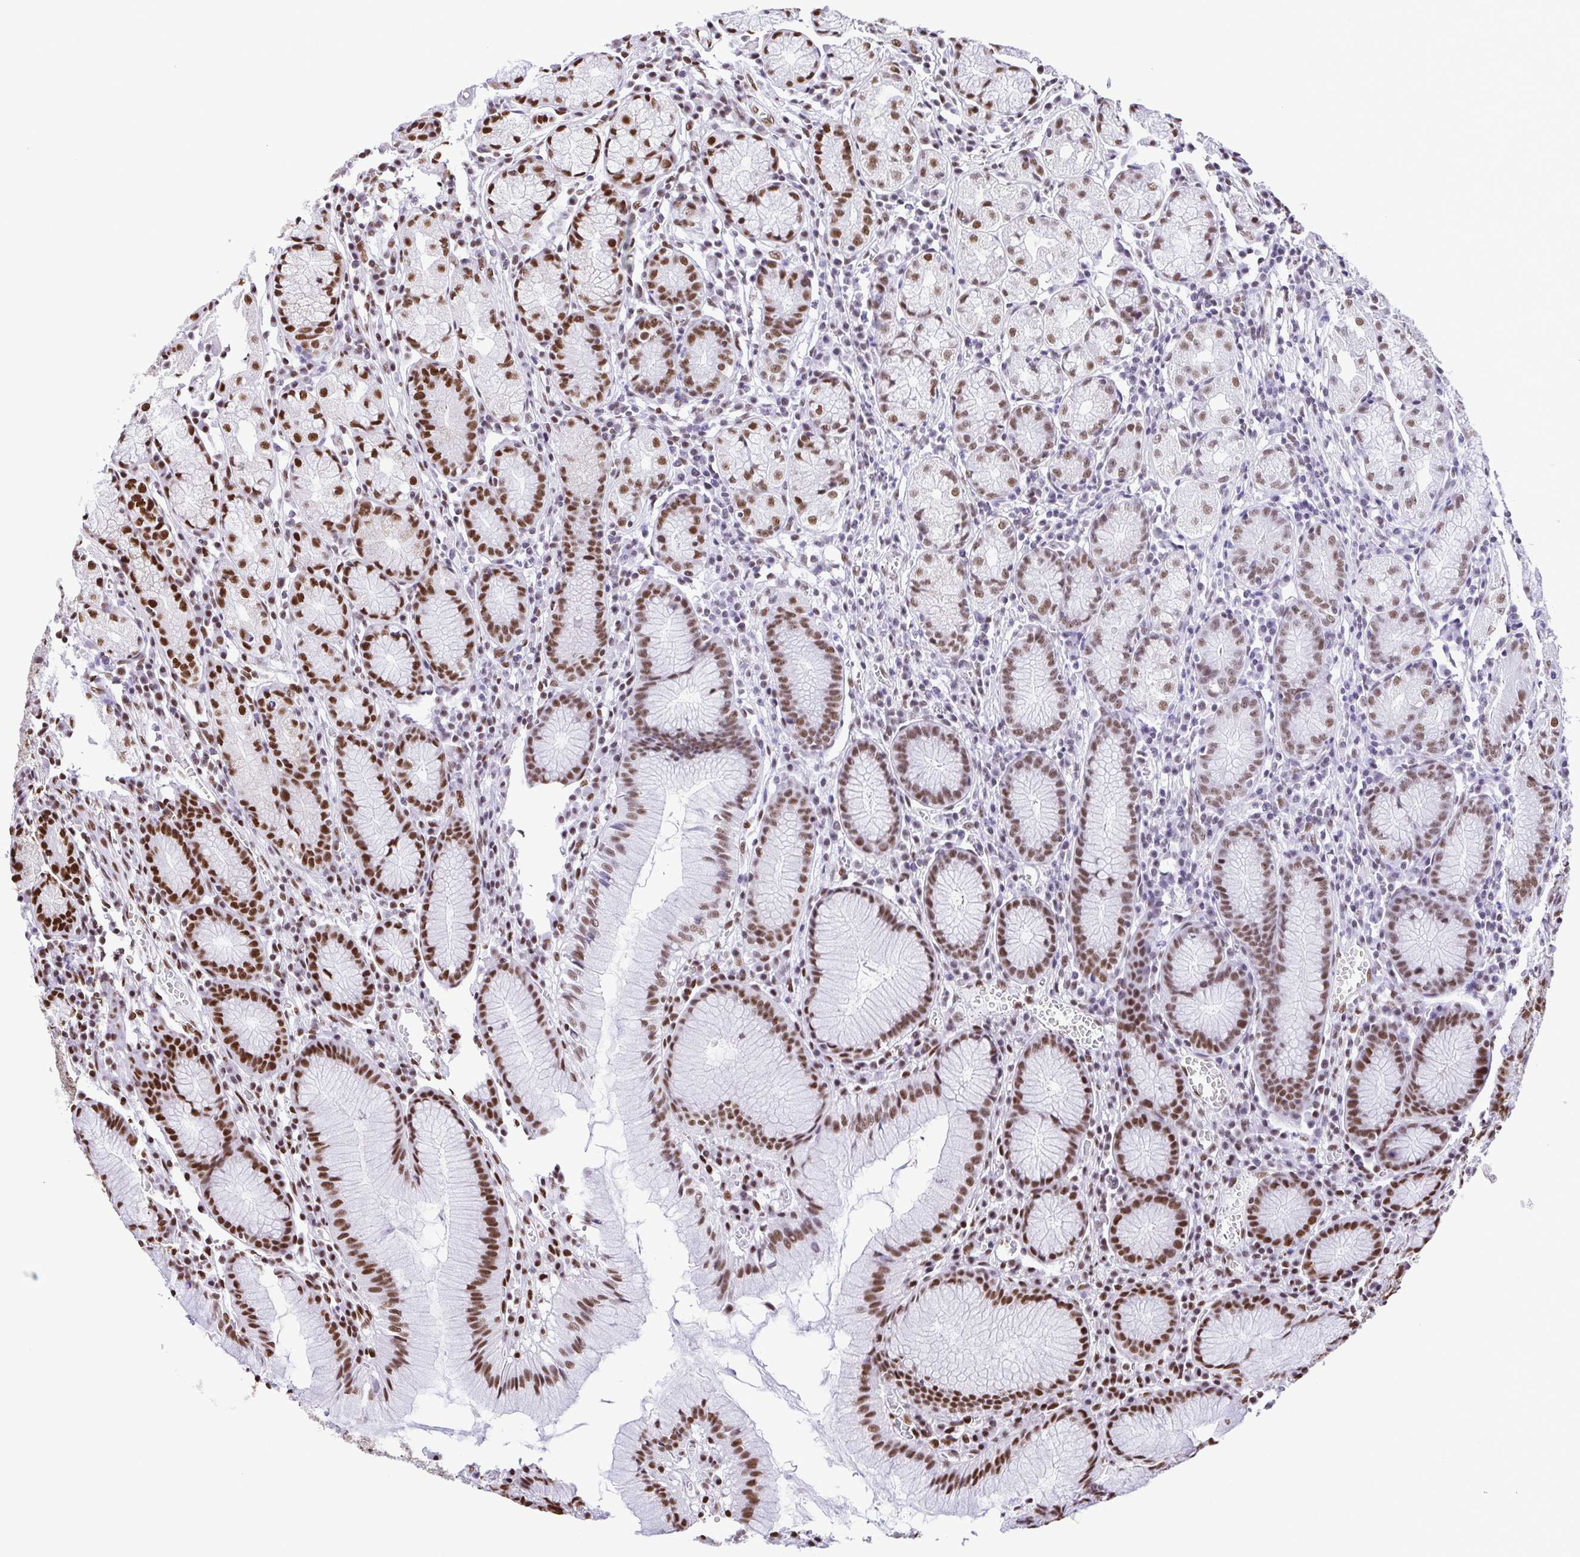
{"staining": {"intensity": "strong", "quantity": "25%-75%", "location": "nuclear"}, "tissue": "stomach", "cell_type": "Glandular cells", "image_type": "normal", "snomed": [{"axis": "morphology", "description": "Normal tissue, NOS"}, {"axis": "topography", "description": "Stomach"}], "caption": "High-power microscopy captured an IHC histopathology image of normal stomach, revealing strong nuclear staining in approximately 25%-75% of glandular cells.", "gene": "TRIM28", "patient": {"sex": "male", "age": 55}}